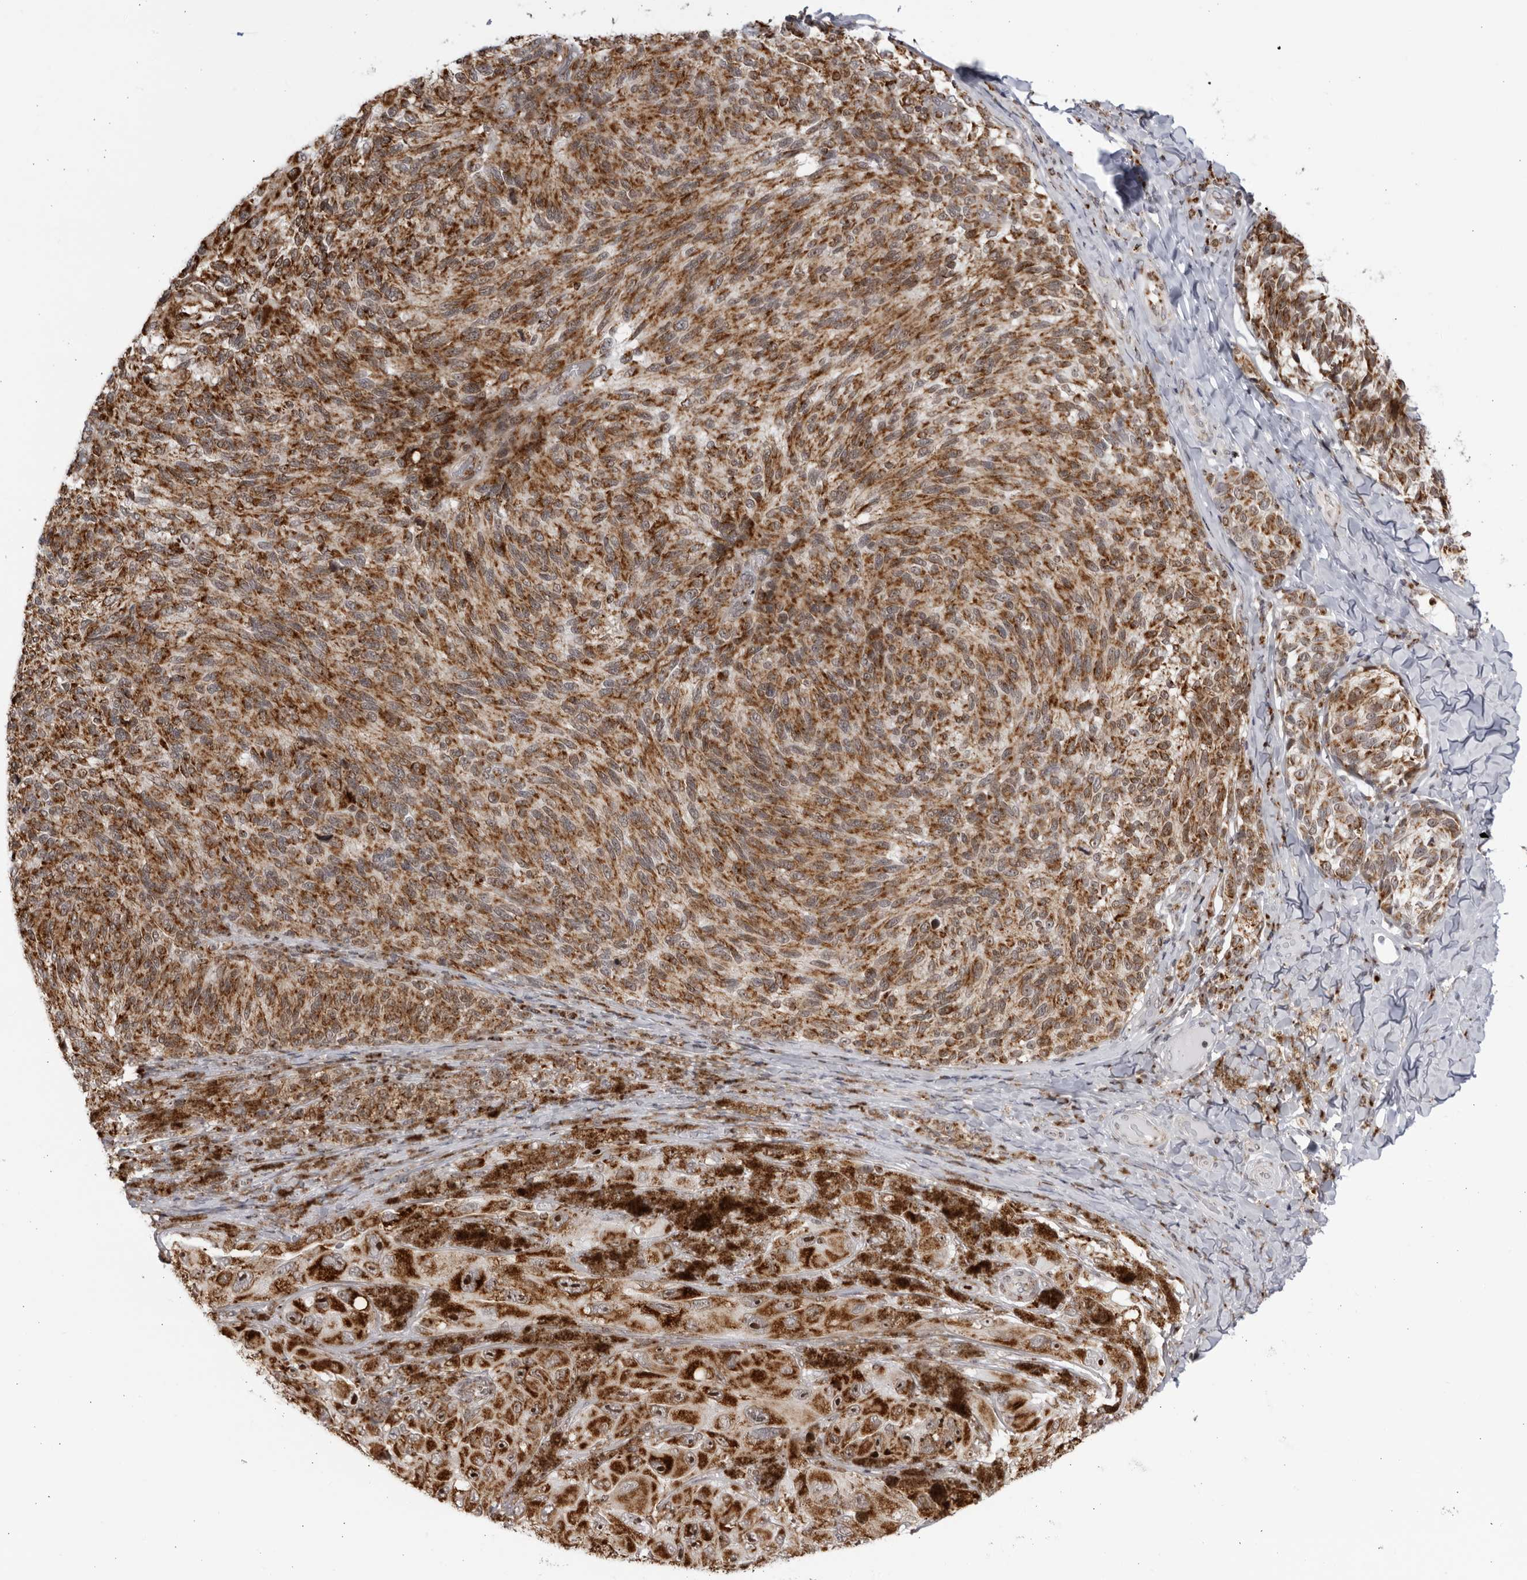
{"staining": {"intensity": "strong", "quantity": ">75%", "location": "cytoplasmic/membranous,nuclear"}, "tissue": "melanoma", "cell_type": "Tumor cells", "image_type": "cancer", "snomed": [{"axis": "morphology", "description": "Malignant melanoma, NOS"}, {"axis": "topography", "description": "Skin"}], "caption": "Brown immunohistochemical staining in human malignant melanoma displays strong cytoplasmic/membranous and nuclear staining in approximately >75% of tumor cells.", "gene": "RBM34", "patient": {"sex": "female", "age": 73}}